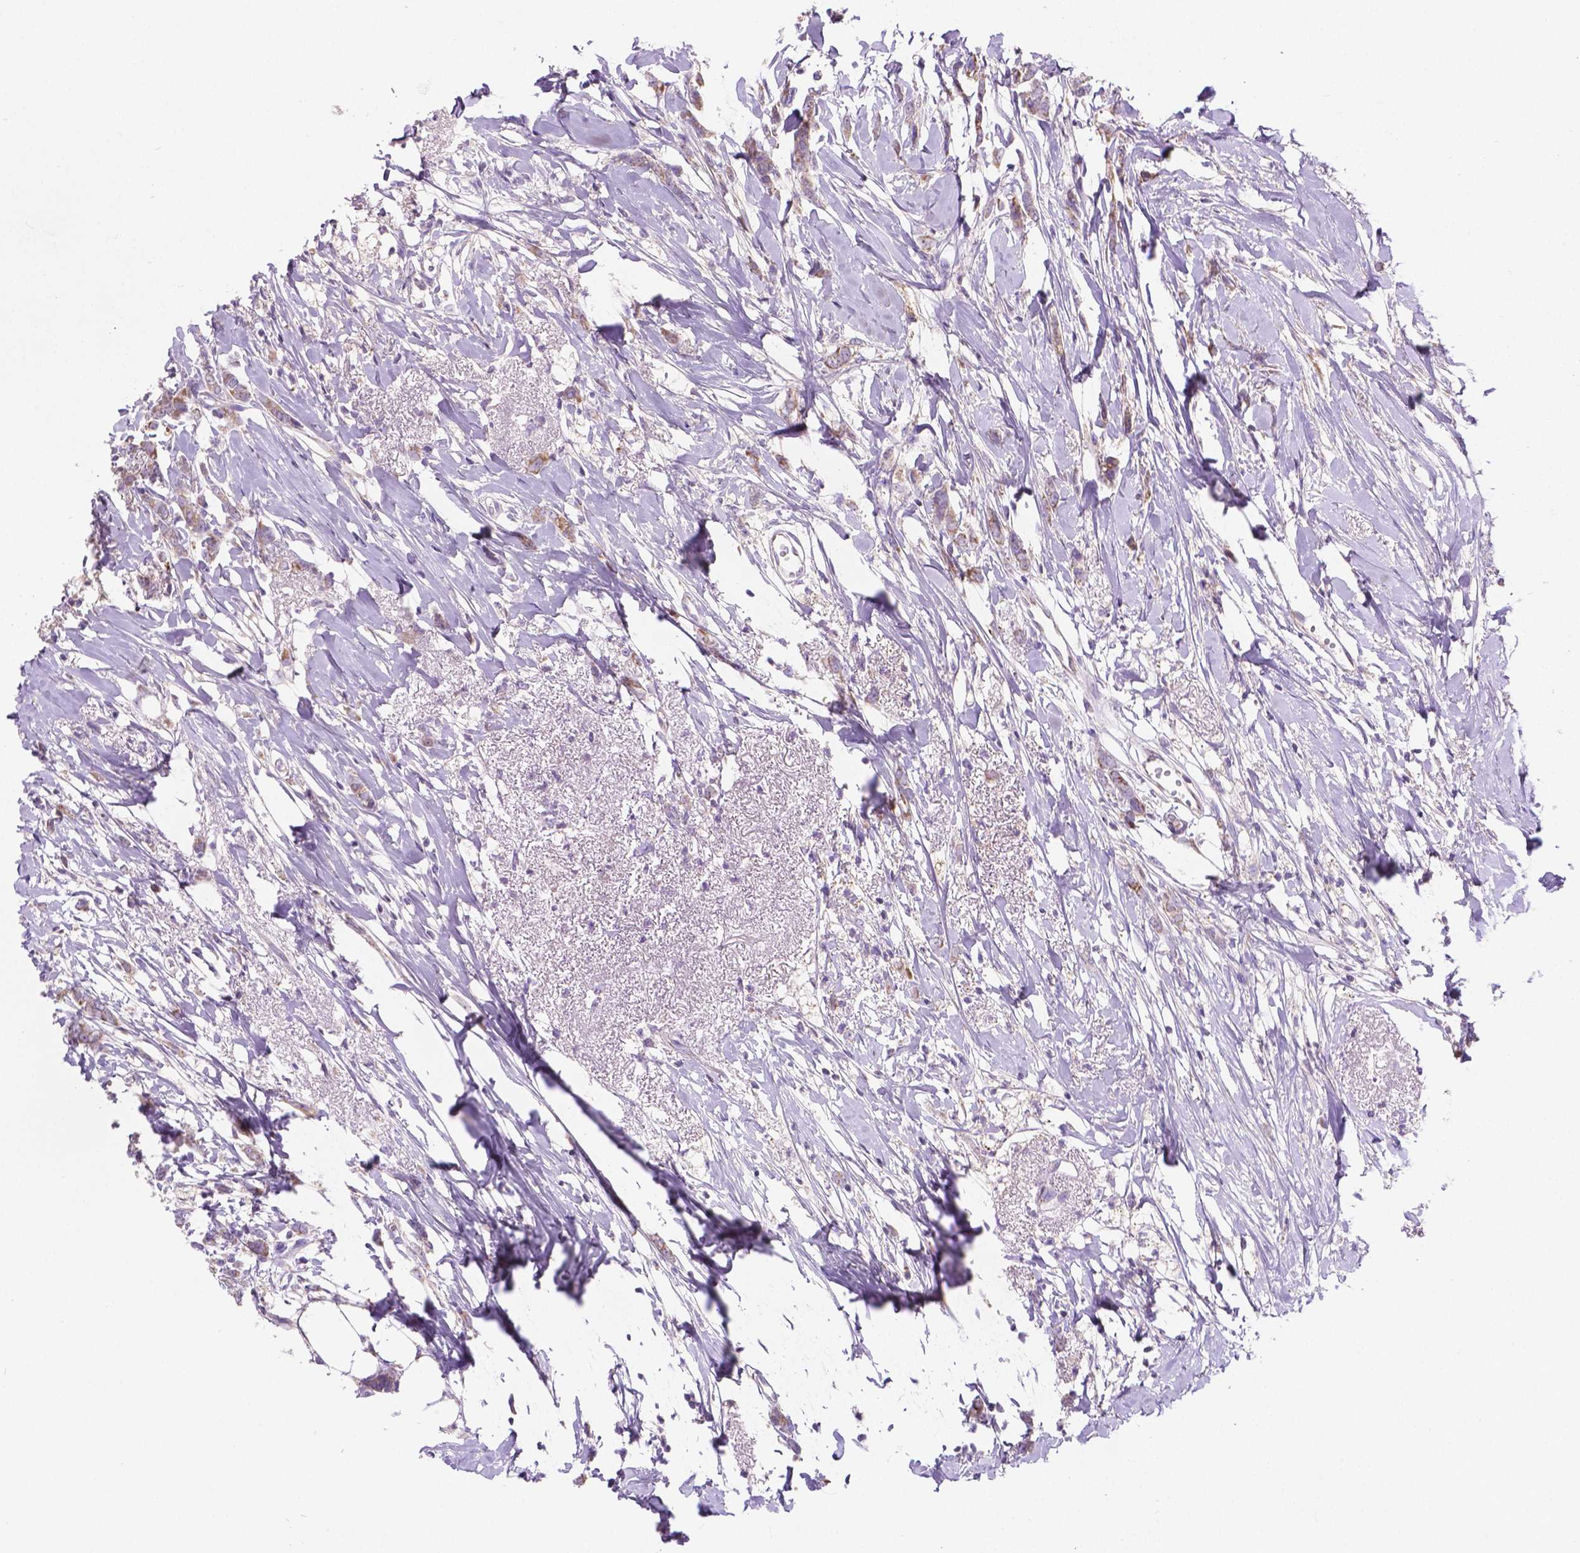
{"staining": {"intensity": "negative", "quantity": "none", "location": "none"}, "tissue": "breast cancer", "cell_type": "Tumor cells", "image_type": "cancer", "snomed": [{"axis": "morphology", "description": "Duct carcinoma"}, {"axis": "topography", "description": "Breast"}], "caption": "Micrograph shows no significant protein staining in tumor cells of breast cancer (infiltrating ductal carcinoma).", "gene": "CSPG5", "patient": {"sex": "female", "age": 40}}